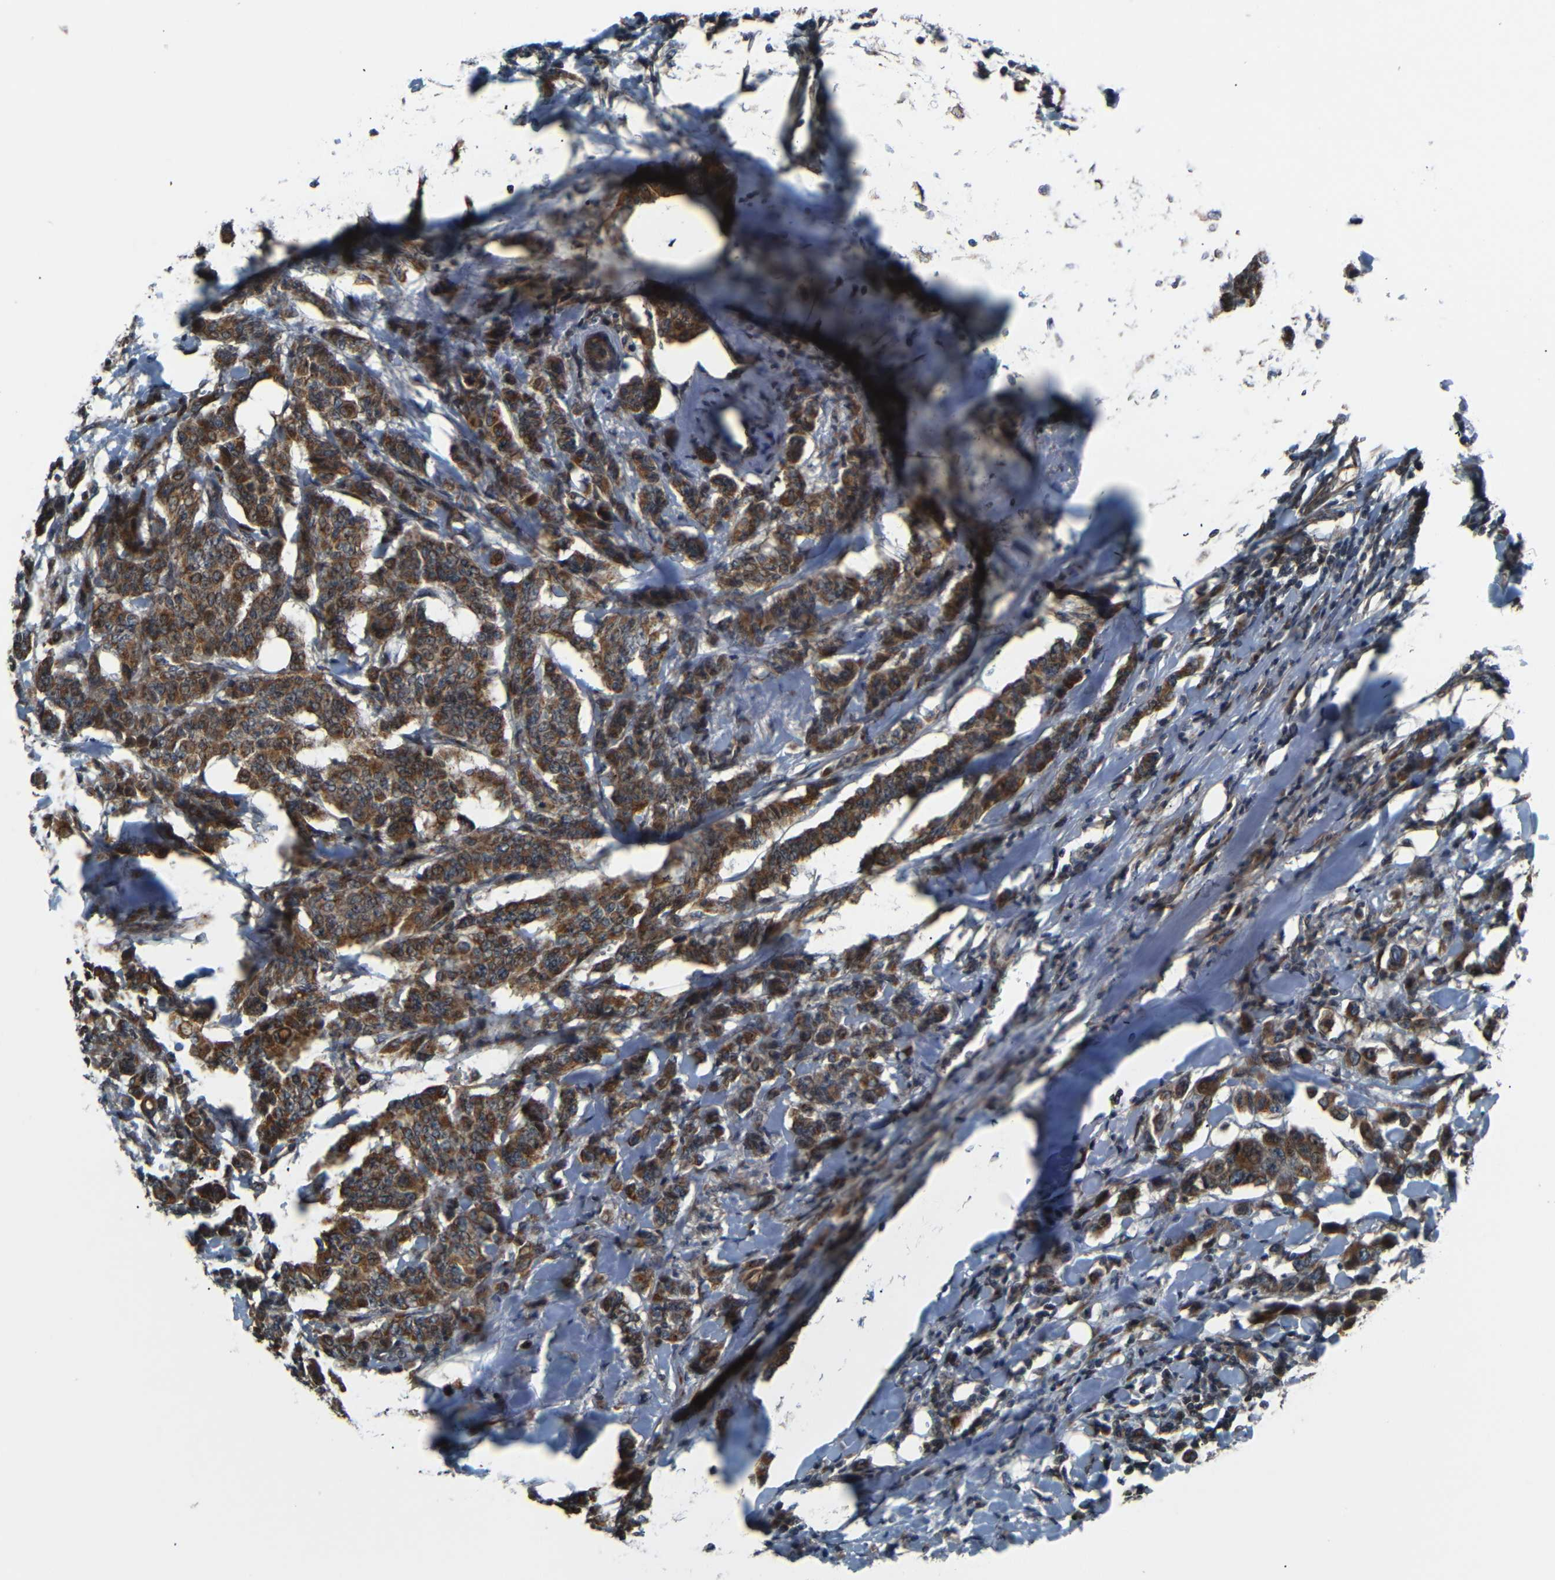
{"staining": {"intensity": "strong", "quantity": ">75%", "location": "cytoplasmic/membranous,nuclear"}, "tissue": "breast cancer", "cell_type": "Tumor cells", "image_type": "cancer", "snomed": [{"axis": "morphology", "description": "Duct carcinoma"}, {"axis": "topography", "description": "Breast"}], "caption": "Immunohistochemical staining of infiltrating ductal carcinoma (breast) exhibits high levels of strong cytoplasmic/membranous and nuclear expression in about >75% of tumor cells.", "gene": "AKAP9", "patient": {"sex": "female", "age": 40}}